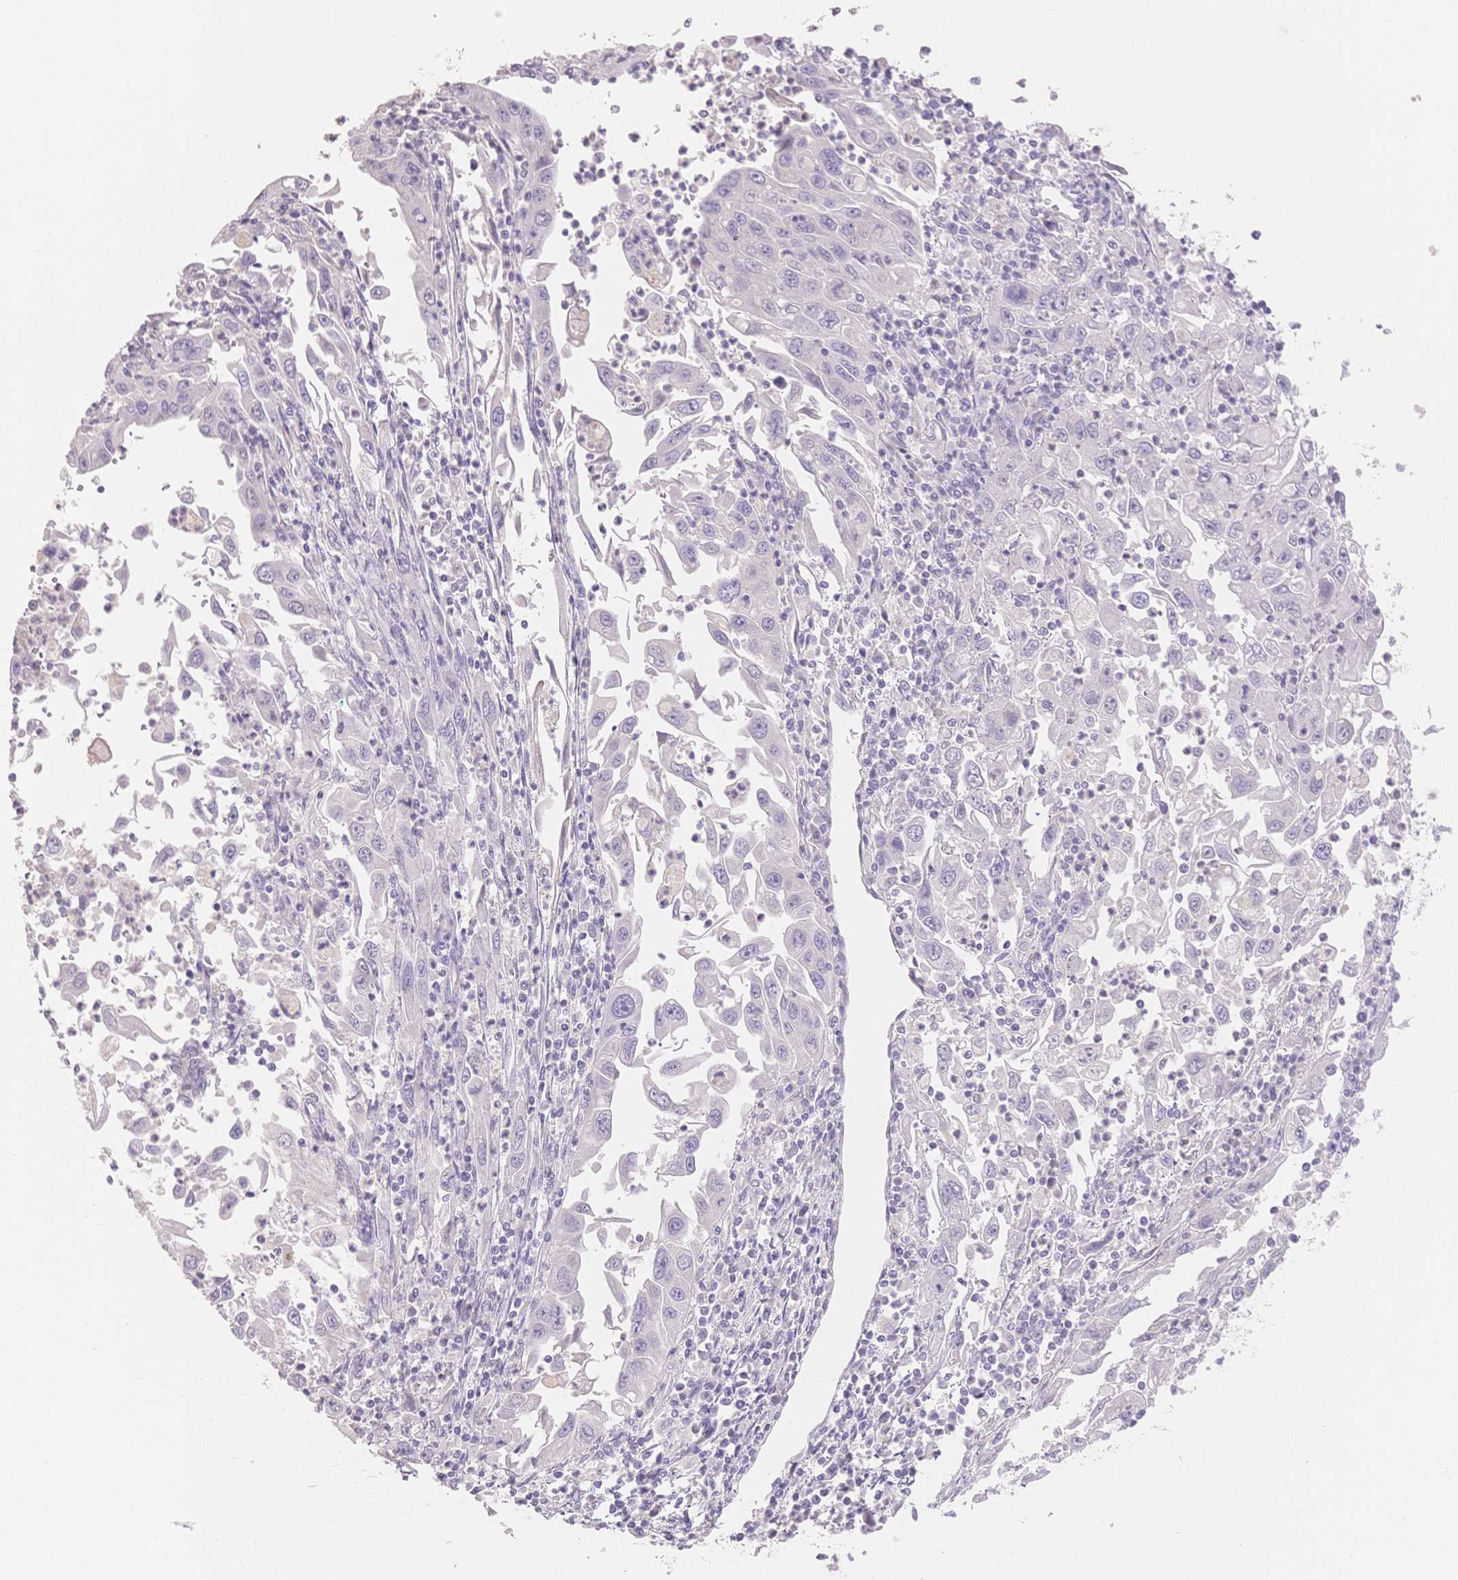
{"staining": {"intensity": "negative", "quantity": "none", "location": "none"}, "tissue": "endometrial cancer", "cell_type": "Tumor cells", "image_type": "cancer", "snomed": [{"axis": "morphology", "description": "Adenocarcinoma, NOS"}, {"axis": "topography", "description": "Uterus"}], "caption": "An immunohistochemistry (IHC) photomicrograph of adenocarcinoma (endometrial) is shown. There is no staining in tumor cells of adenocarcinoma (endometrial). (Stains: DAB immunohistochemistry (IHC) with hematoxylin counter stain, Microscopy: brightfield microscopy at high magnification).", "gene": "SUV39H2", "patient": {"sex": "female", "age": 62}}